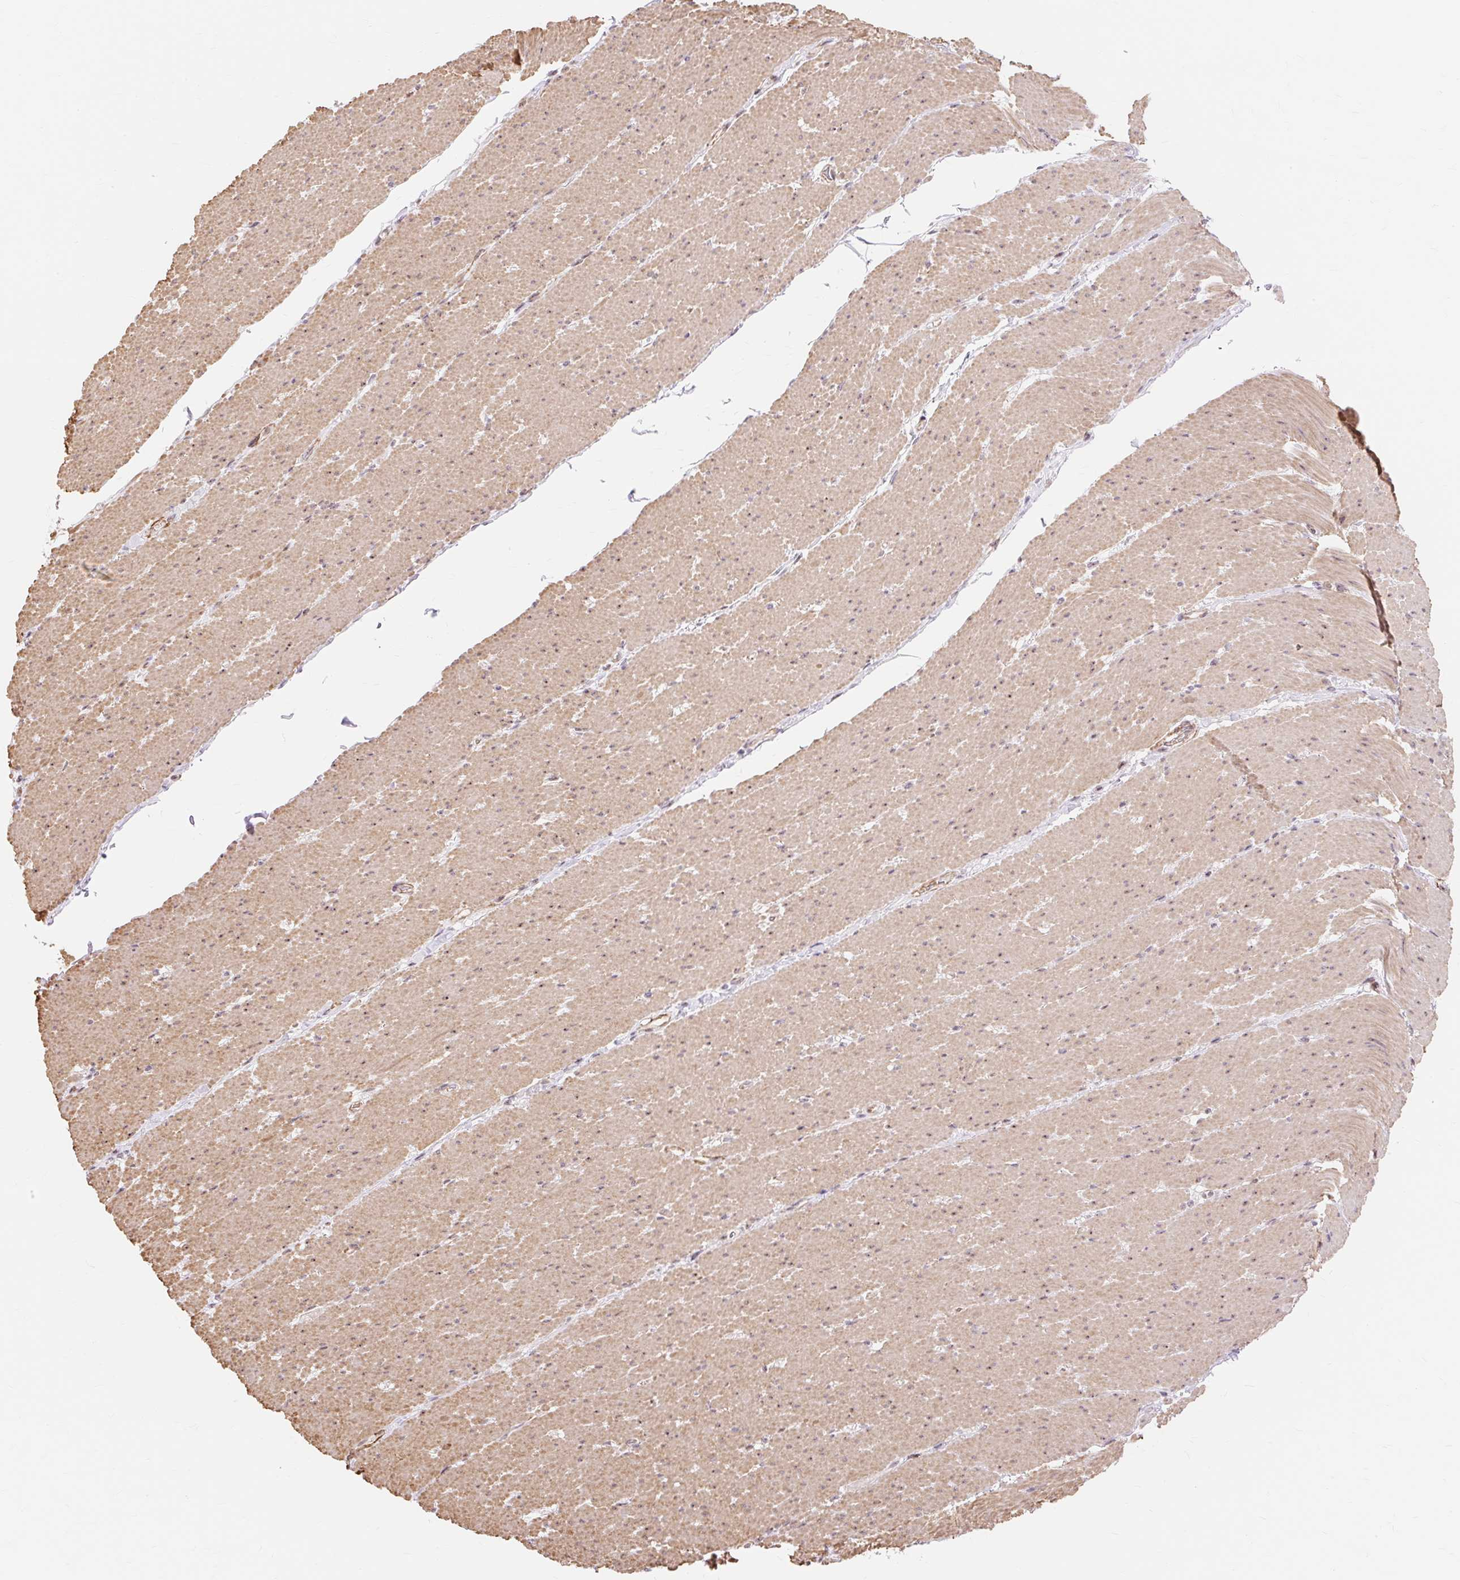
{"staining": {"intensity": "moderate", "quantity": "25%-75%", "location": "cytoplasmic/membranous,nuclear"}, "tissue": "smooth muscle", "cell_type": "Smooth muscle cells", "image_type": "normal", "snomed": [{"axis": "morphology", "description": "Normal tissue, NOS"}, {"axis": "topography", "description": "Smooth muscle"}, {"axis": "topography", "description": "Rectum"}], "caption": "The histopathology image demonstrates staining of benign smooth muscle, revealing moderate cytoplasmic/membranous,nuclear protein expression (brown color) within smooth muscle cells.", "gene": "OBP2A", "patient": {"sex": "male", "age": 53}}